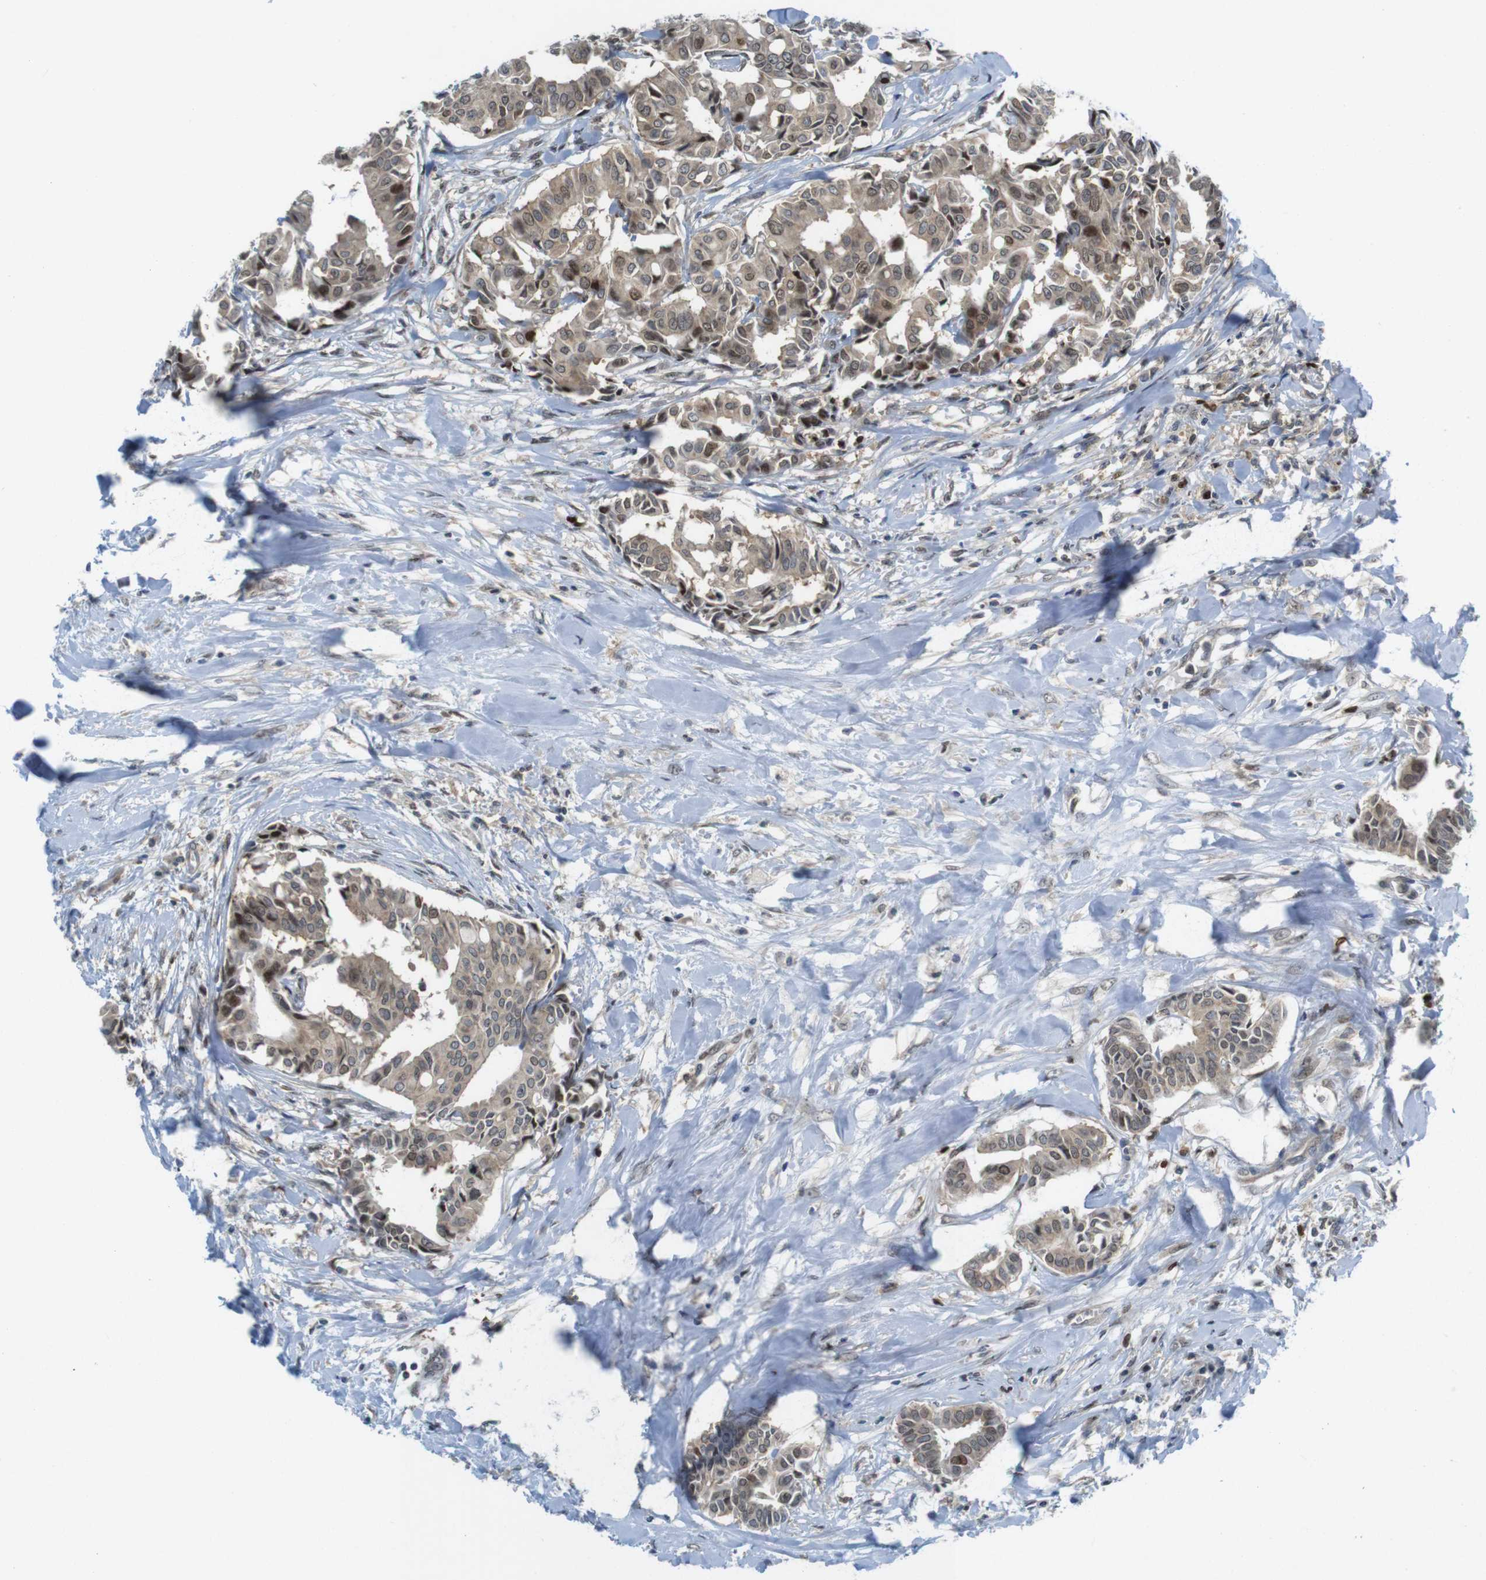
{"staining": {"intensity": "moderate", "quantity": ">75%", "location": "cytoplasmic/membranous"}, "tissue": "head and neck cancer", "cell_type": "Tumor cells", "image_type": "cancer", "snomed": [{"axis": "morphology", "description": "Adenocarcinoma, NOS"}, {"axis": "topography", "description": "Salivary gland"}, {"axis": "topography", "description": "Head-Neck"}], "caption": "Adenocarcinoma (head and neck) stained for a protein (brown) shows moderate cytoplasmic/membranous positive staining in approximately >75% of tumor cells.", "gene": "RCC1", "patient": {"sex": "female", "age": 59}}